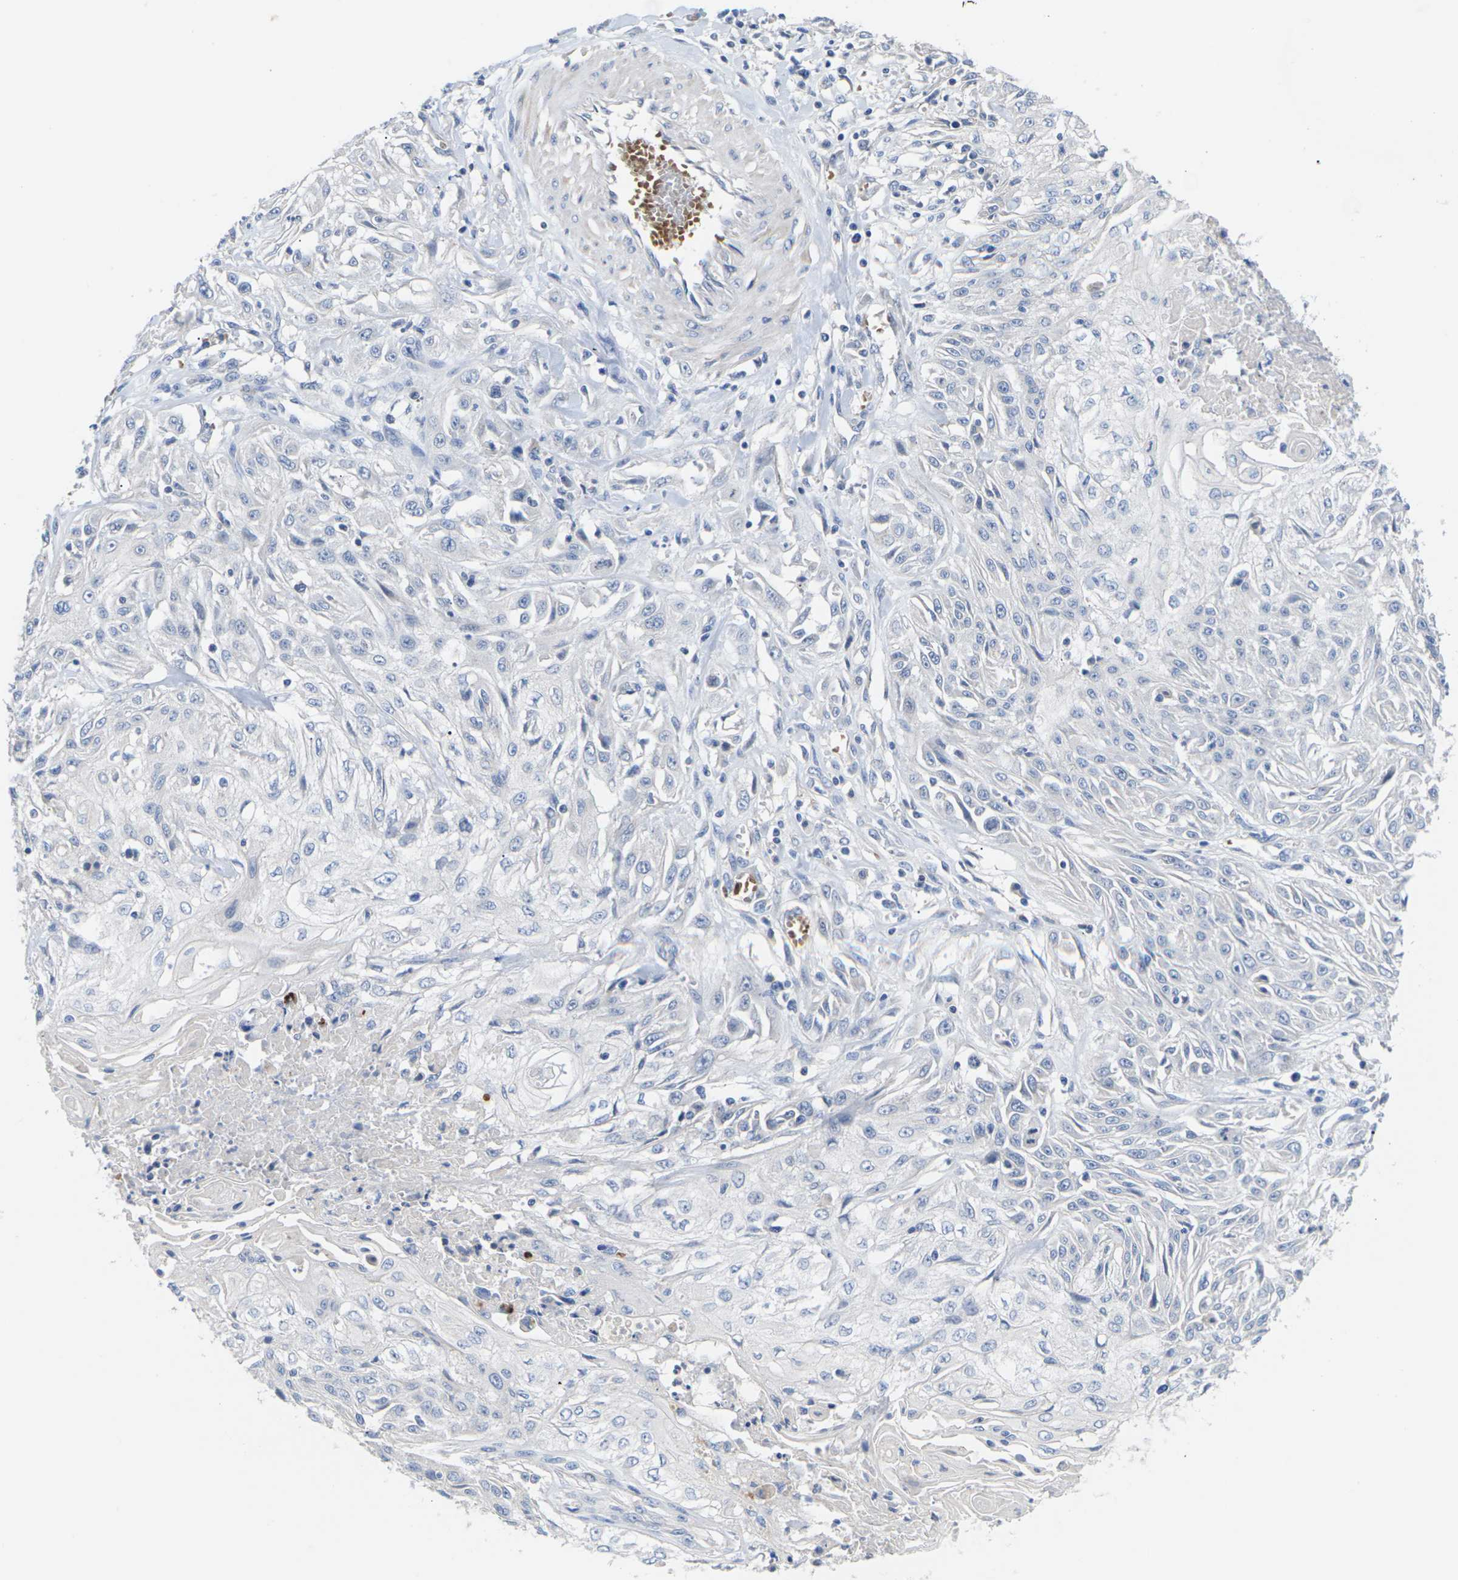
{"staining": {"intensity": "negative", "quantity": "none", "location": "none"}, "tissue": "skin cancer", "cell_type": "Tumor cells", "image_type": "cancer", "snomed": [{"axis": "morphology", "description": "Squamous cell carcinoma, NOS"}, {"axis": "topography", "description": "Skin"}], "caption": "This photomicrograph is of skin squamous cell carcinoma stained with immunohistochemistry to label a protein in brown with the nuclei are counter-stained blue. There is no staining in tumor cells. (Brightfield microscopy of DAB immunohistochemistry (IHC) at high magnification).", "gene": "TMCO4", "patient": {"sex": "male", "age": 75}}